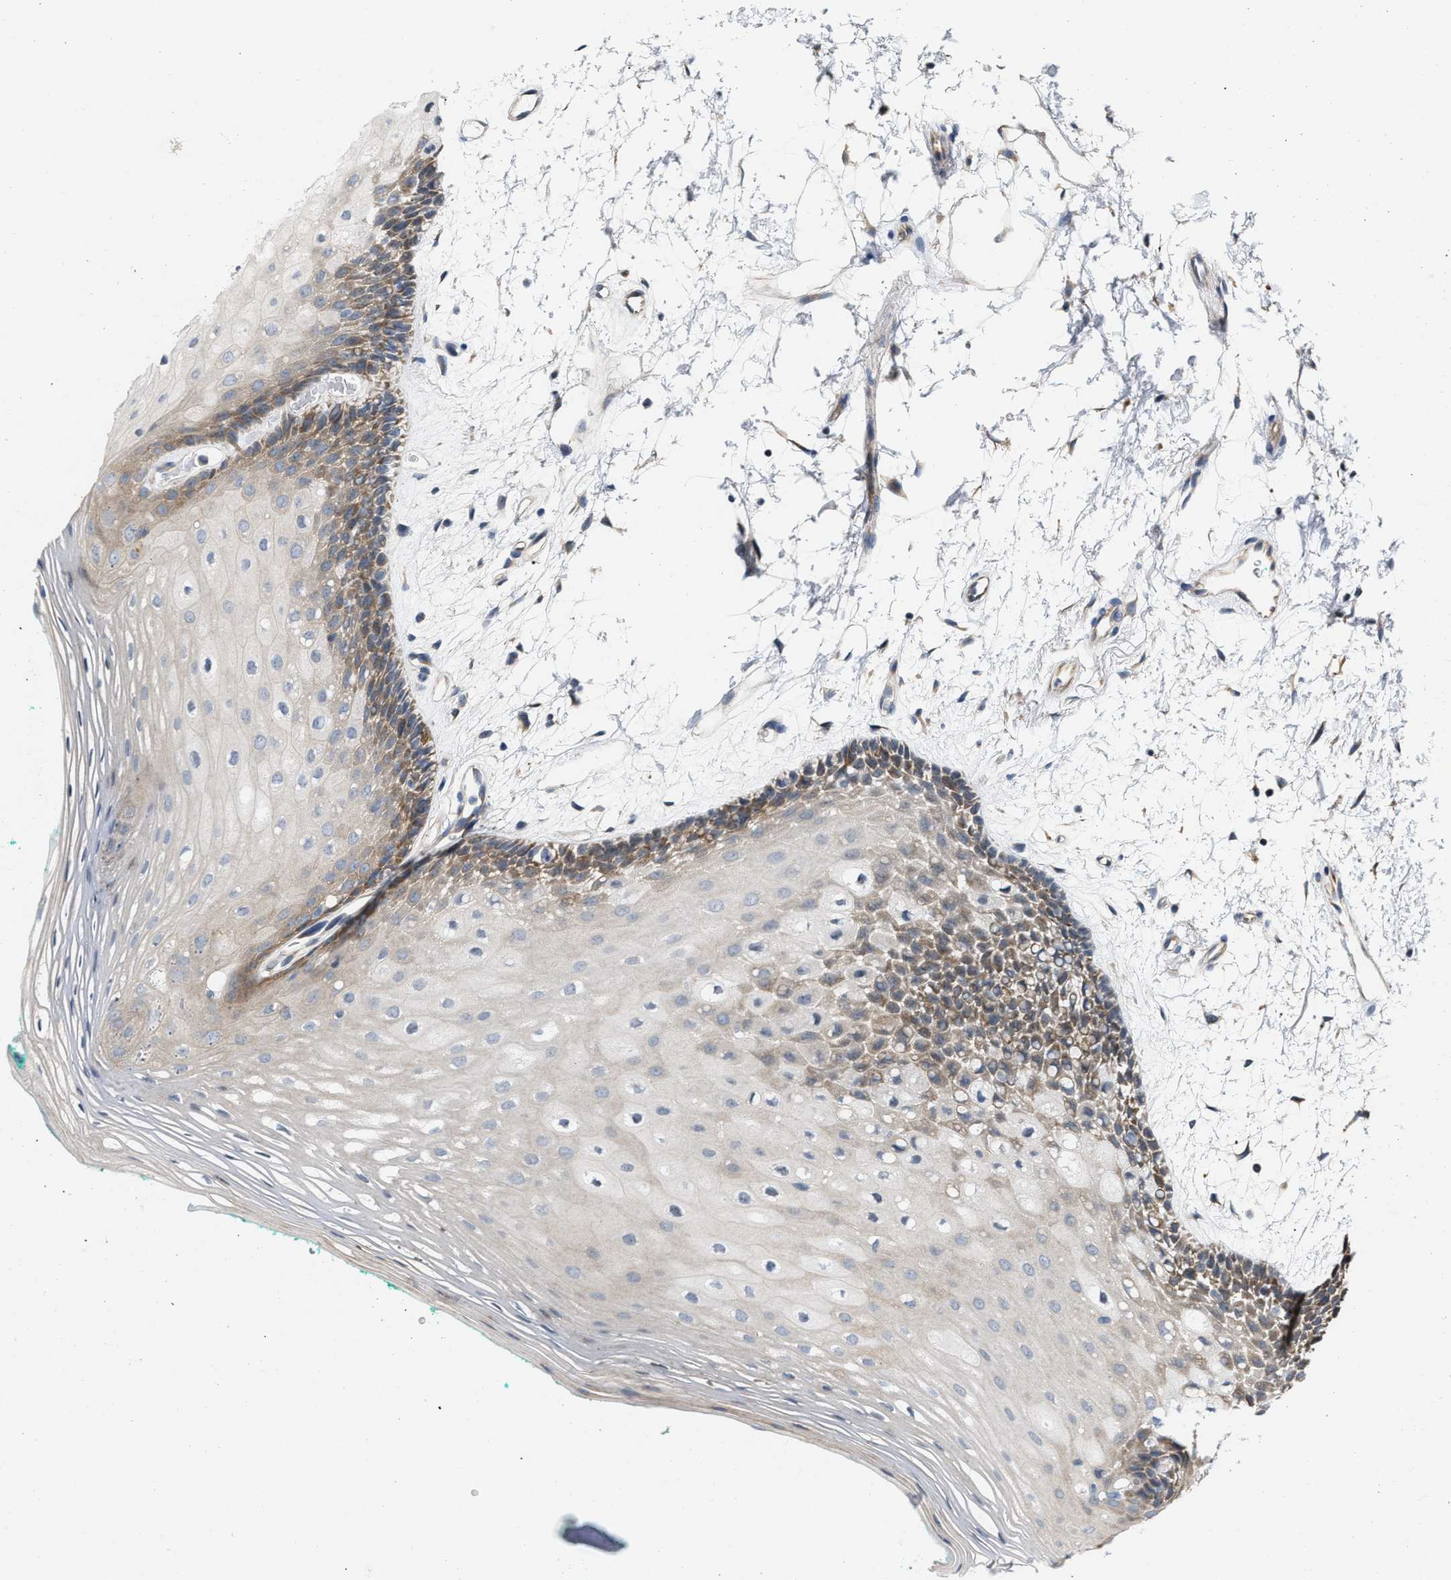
{"staining": {"intensity": "moderate", "quantity": ">75%", "location": "cytoplasmic/membranous"}, "tissue": "oral mucosa", "cell_type": "Squamous epithelial cells", "image_type": "normal", "snomed": [{"axis": "morphology", "description": "Normal tissue, NOS"}, {"axis": "topography", "description": "Skeletal muscle"}, {"axis": "topography", "description": "Oral tissue"}, {"axis": "topography", "description": "Peripheral nerve tissue"}], "caption": "The photomicrograph reveals staining of benign oral mucosa, revealing moderate cytoplasmic/membranous protein positivity (brown color) within squamous epithelial cells.", "gene": "CSNK1A1", "patient": {"sex": "female", "age": 84}}